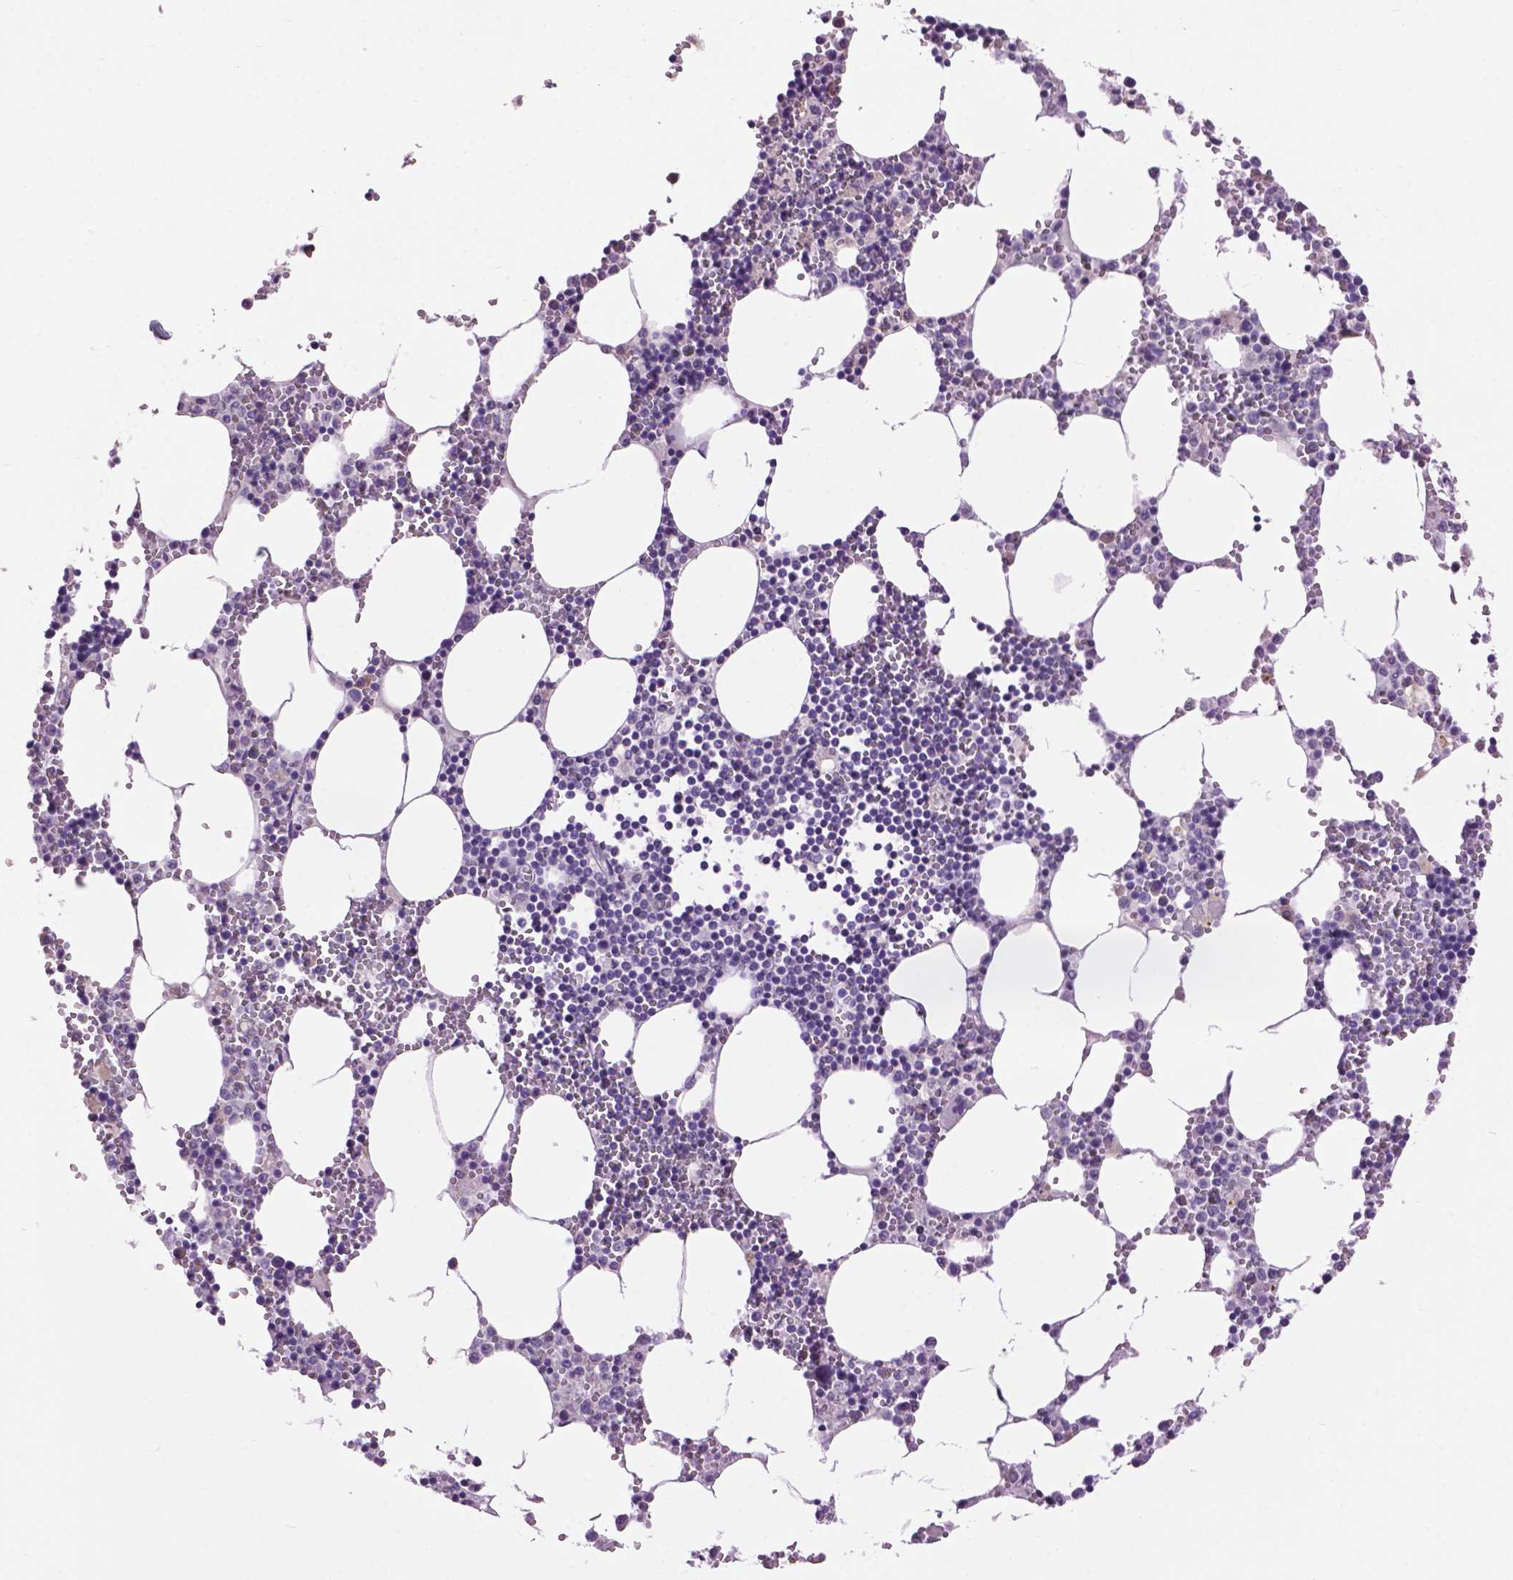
{"staining": {"intensity": "negative", "quantity": "none", "location": "none"}, "tissue": "bone marrow", "cell_type": "Hematopoietic cells", "image_type": "normal", "snomed": [{"axis": "morphology", "description": "Normal tissue, NOS"}, {"axis": "topography", "description": "Bone marrow"}], "caption": "The image shows no staining of hematopoietic cells in benign bone marrow. The staining was performed using DAB (3,3'-diaminobenzidine) to visualize the protein expression in brown, while the nuclei were stained in blue with hematoxylin (Magnification: 20x).", "gene": "CRYBA4", "patient": {"sex": "male", "age": 54}}